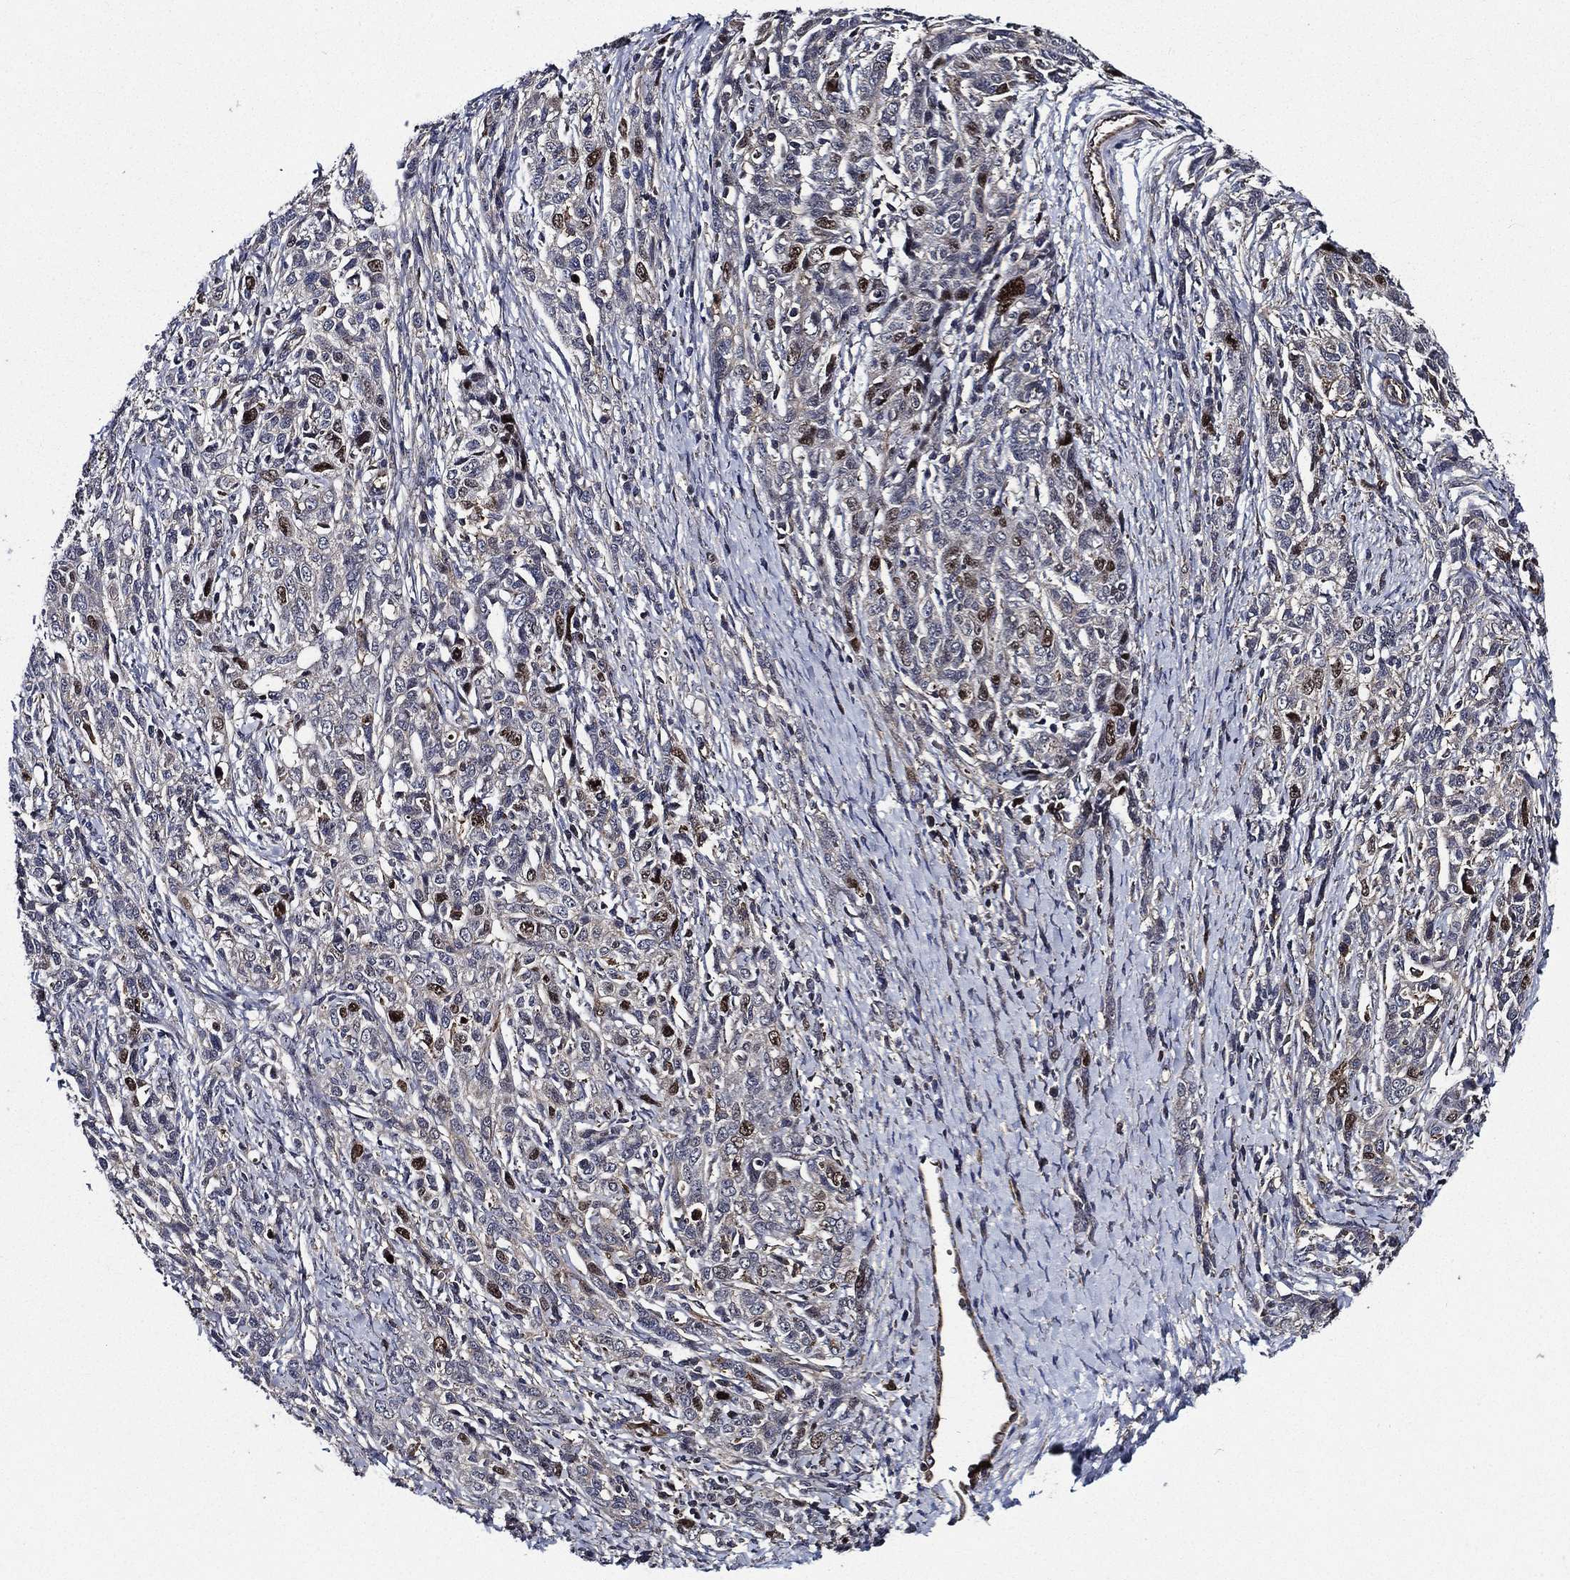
{"staining": {"intensity": "moderate", "quantity": "<25%", "location": "nuclear"}, "tissue": "ovarian cancer", "cell_type": "Tumor cells", "image_type": "cancer", "snomed": [{"axis": "morphology", "description": "Cystadenocarcinoma, serous, NOS"}, {"axis": "topography", "description": "Ovary"}], "caption": "Tumor cells display low levels of moderate nuclear staining in approximately <25% of cells in serous cystadenocarcinoma (ovarian).", "gene": "KIF20B", "patient": {"sex": "female", "age": 71}}